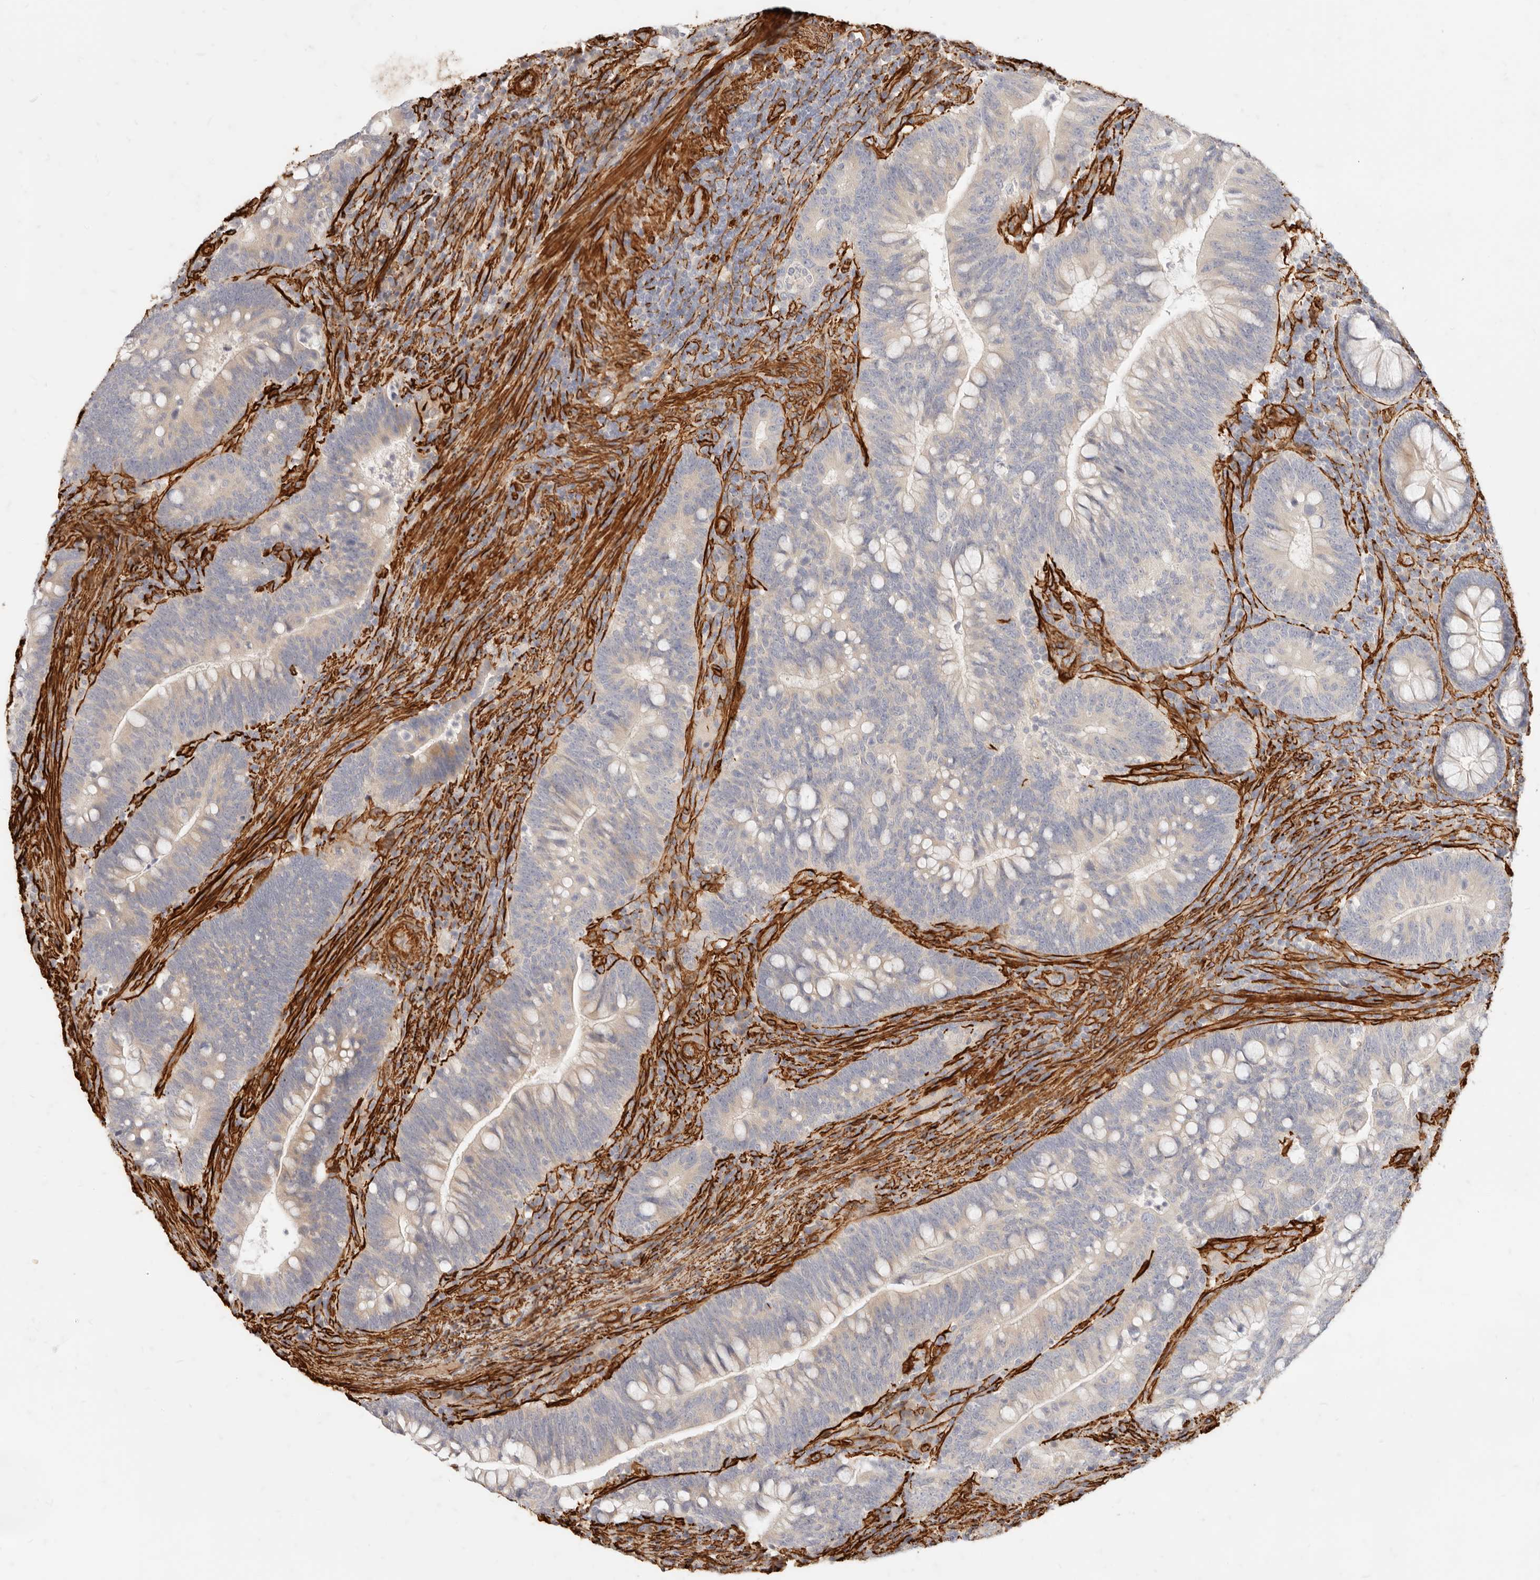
{"staining": {"intensity": "weak", "quantity": "25%-75%", "location": "cytoplasmic/membranous"}, "tissue": "colorectal cancer", "cell_type": "Tumor cells", "image_type": "cancer", "snomed": [{"axis": "morphology", "description": "Adenocarcinoma, NOS"}, {"axis": "topography", "description": "Colon"}], "caption": "Brown immunohistochemical staining in adenocarcinoma (colorectal) displays weak cytoplasmic/membranous expression in about 25%-75% of tumor cells.", "gene": "TMTC2", "patient": {"sex": "female", "age": 66}}